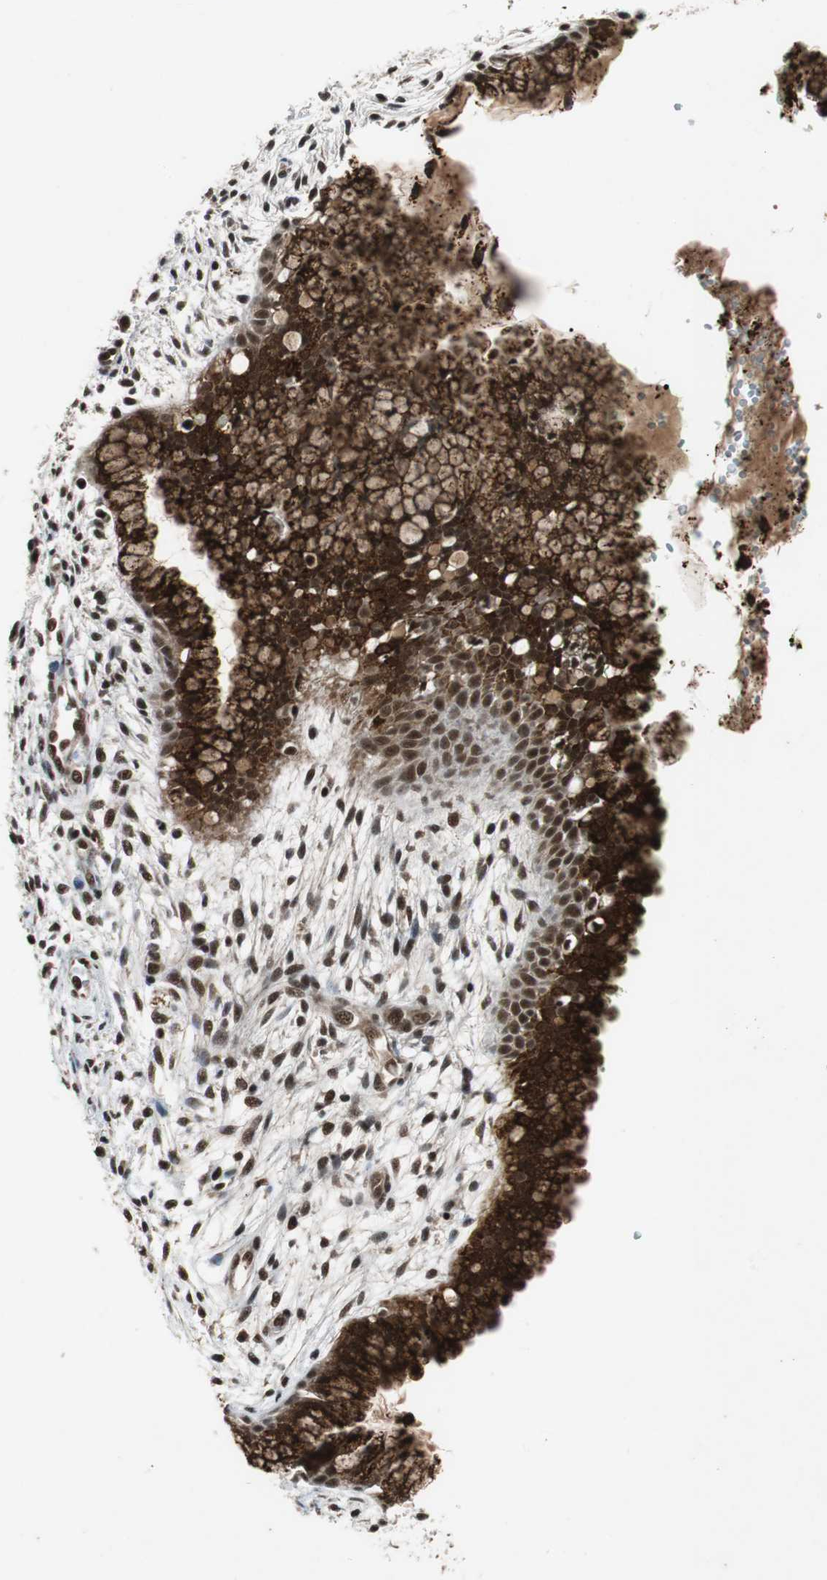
{"staining": {"intensity": "strong", "quantity": ">75%", "location": "cytoplasmic/membranous,nuclear"}, "tissue": "cervix", "cell_type": "Glandular cells", "image_type": "normal", "snomed": [{"axis": "morphology", "description": "Normal tissue, NOS"}, {"axis": "topography", "description": "Cervix"}], "caption": "Immunohistochemical staining of normal human cervix demonstrates >75% levels of strong cytoplasmic/membranous,nuclear protein positivity in approximately >75% of glandular cells. Using DAB (brown) and hematoxylin (blue) stains, captured at high magnification using brightfield microscopy.", "gene": "TAF5", "patient": {"sex": "female", "age": 39}}